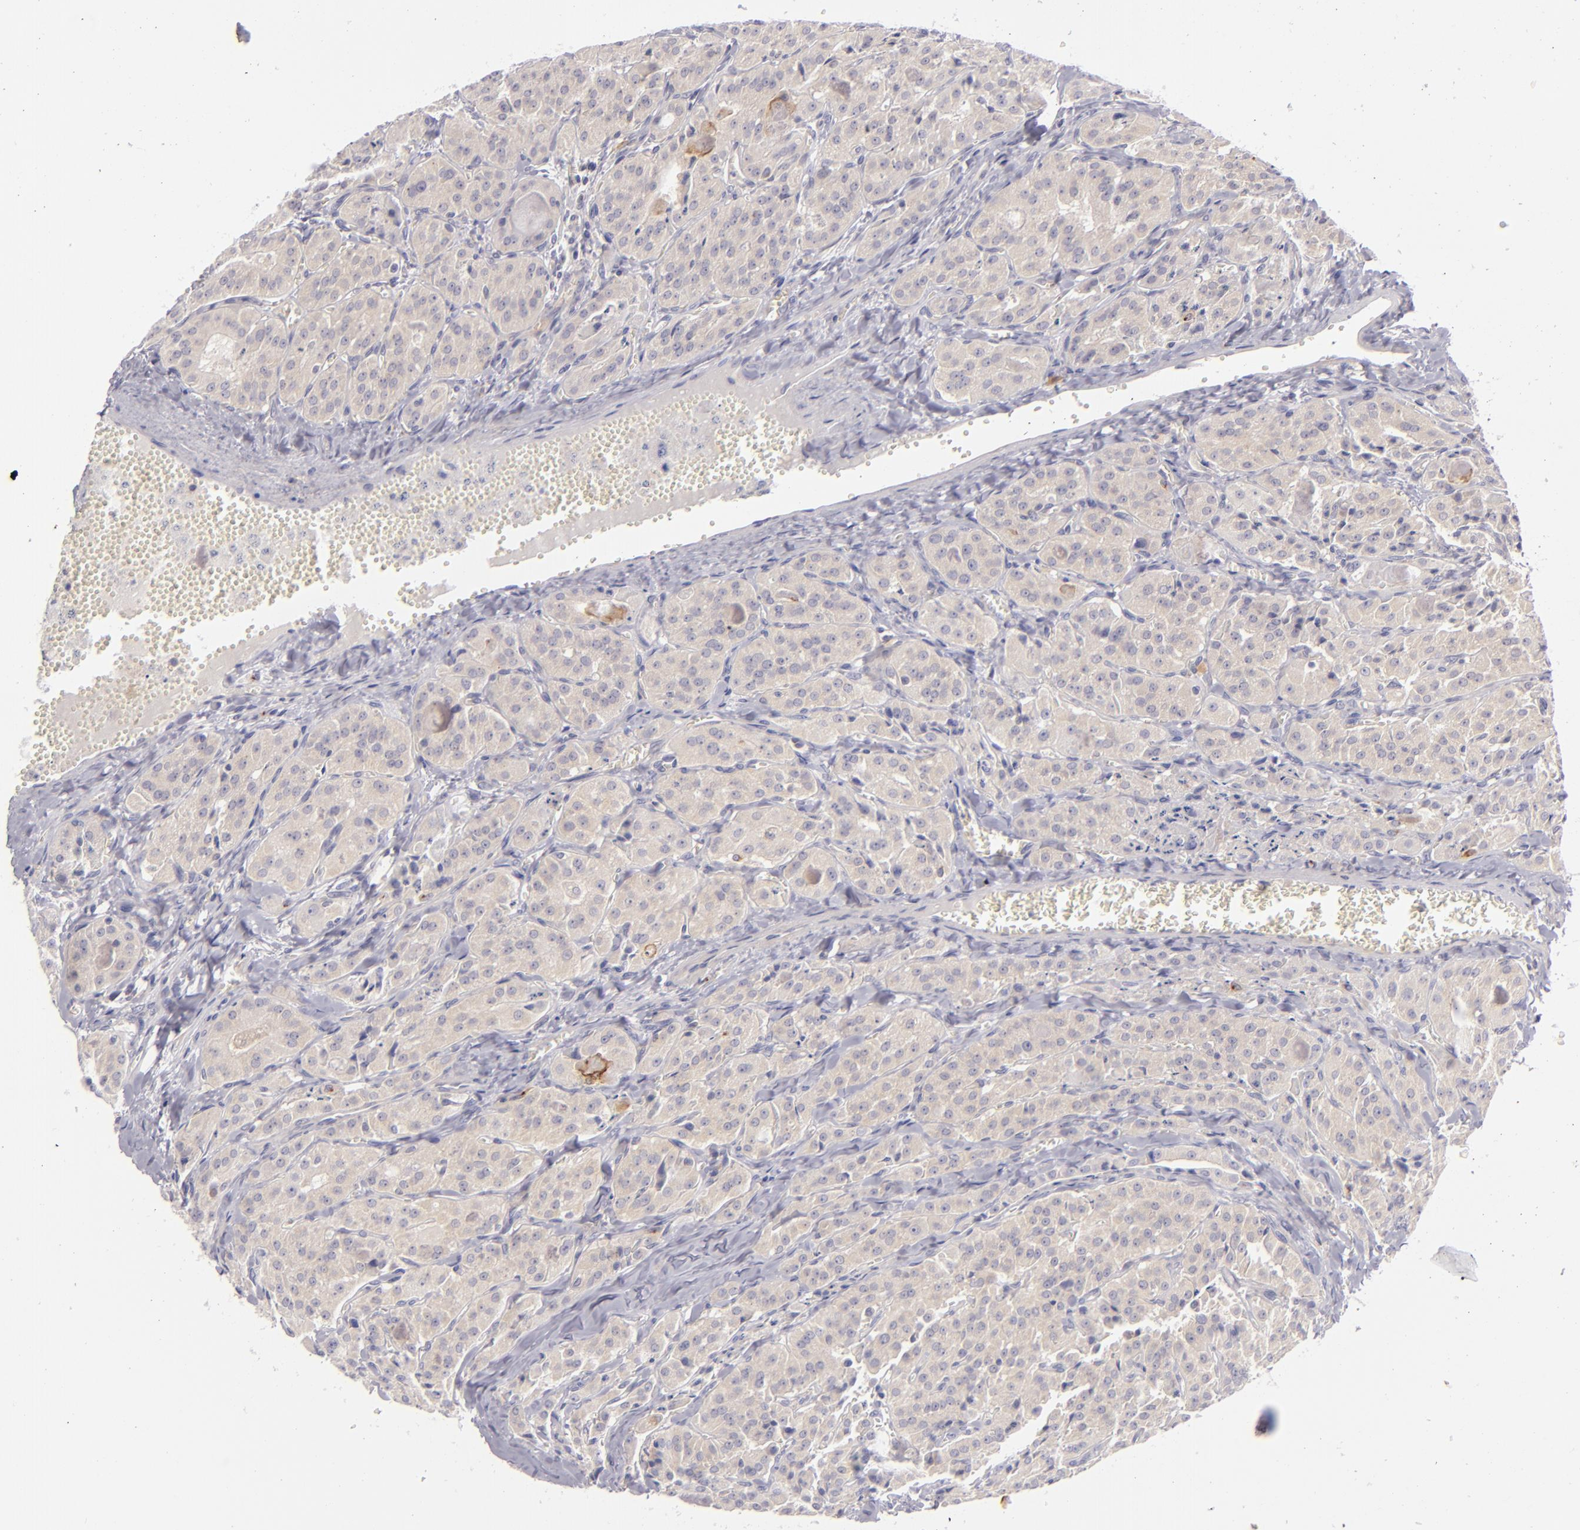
{"staining": {"intensity": "weak", "quantity": "25%-75%", "location": "cytoplasmic/membranous"}, "tissue": "thyroid cancer", "cell_type": "Tumor cells", "image_type": "cancer", "snomed": [{"axis": "morphology", "description": "Carcinoma, NOS"}, {"axis": "topography", "description": "Thyroid gland"}], "caption": "Protein staining of carcinoma (thyroid) tissue exhibits weak cytoplasmic/membranous positivity in about 25%-75% of tumor cells.", "gene": "CD83", "patient": {"sex": "male", "age": 76}}